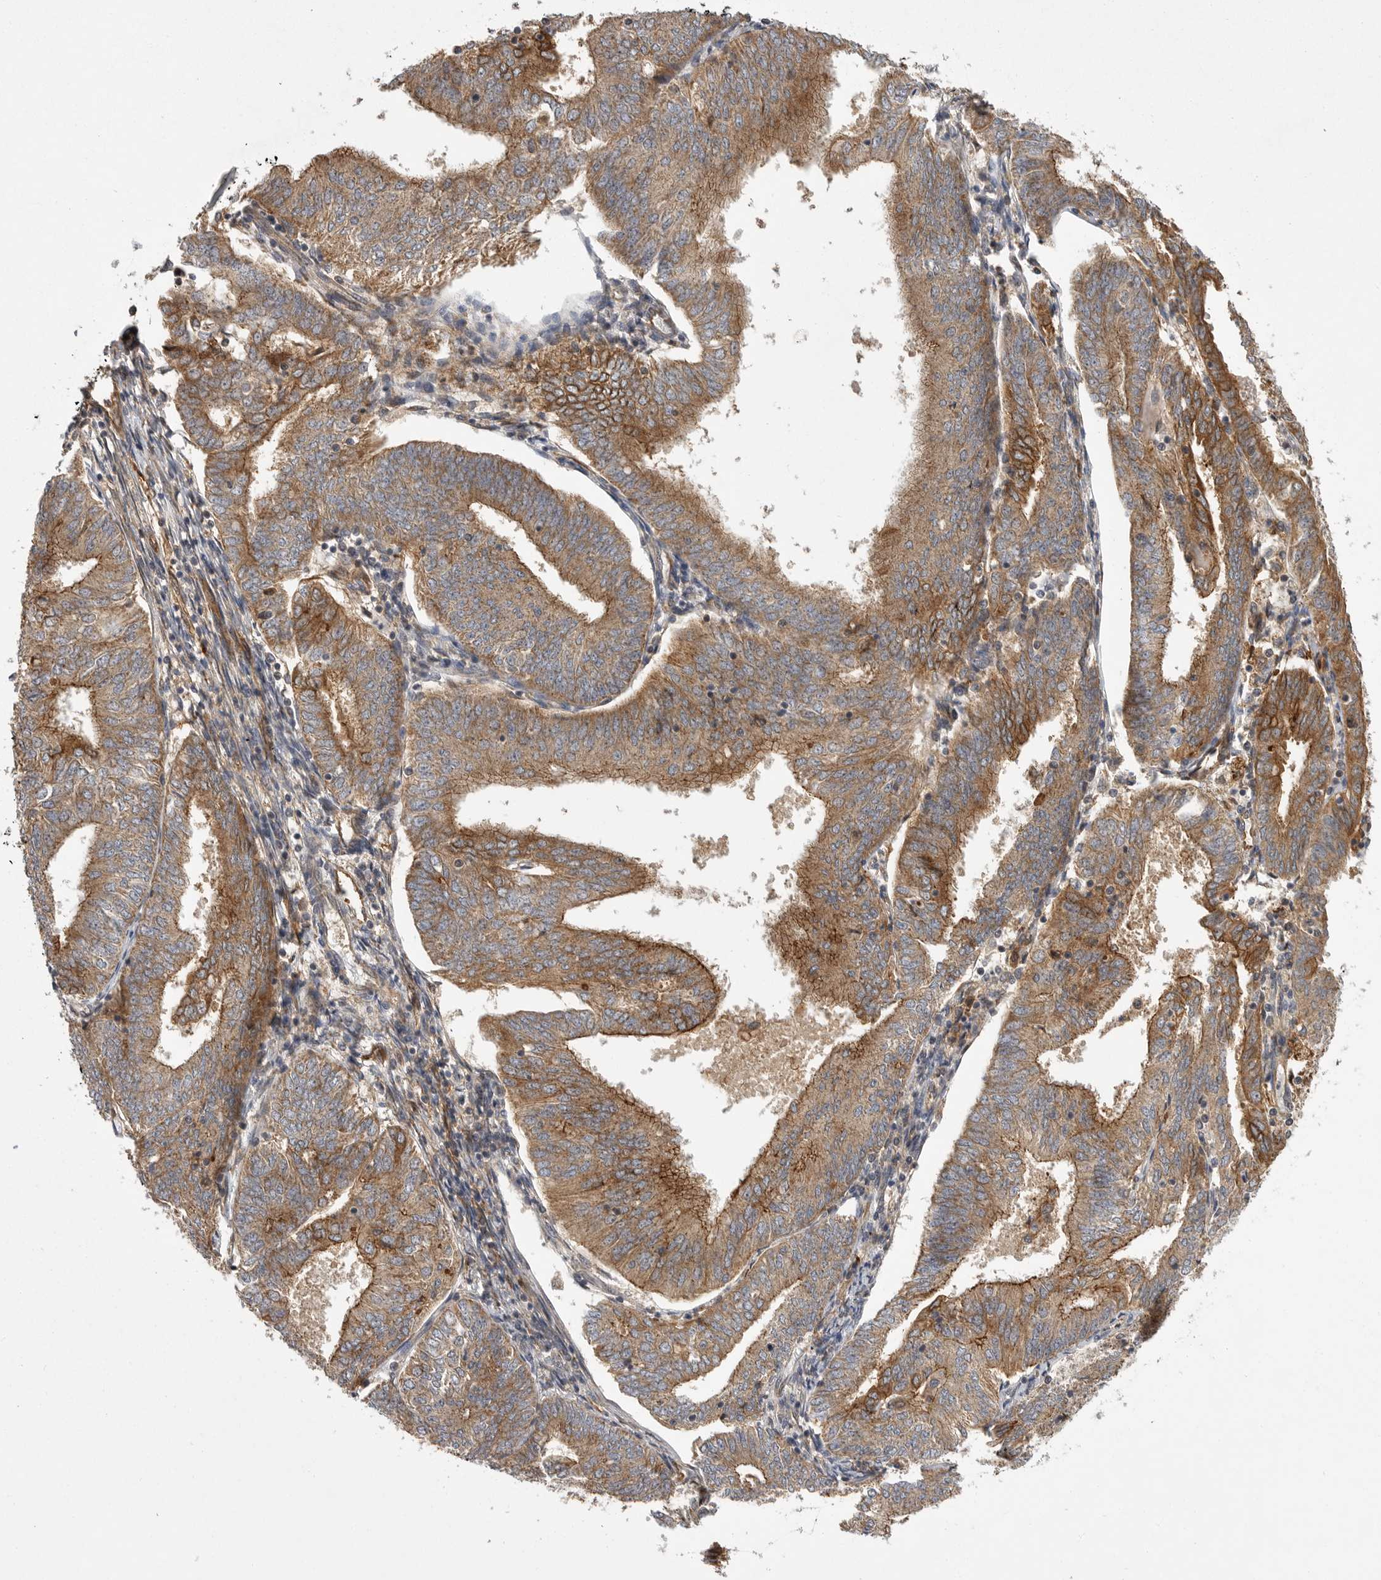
{"staining": {"intensity": "moderate", "quantity": ">75%", "location": "cytoplasmic/membranous"}, "tissue": "endometrial cancer", "cell_type": "Tumor cells", "image_type": "cancer", "snomed": [{"axis": "morphology", "description": "Adenocarcinoma, NOS"}, {"axis": "topography", "description": "Endometrium"}], "caption": "Approximately >75% of tumor cells in human endometrial adenocarcinoma reveal moderate cytoplasmic/membranous protein positivity as visualized by brown immunohistochemical staining.", "gene": "NECTIN1", "patient": {"sex": "female", "age": 58}}